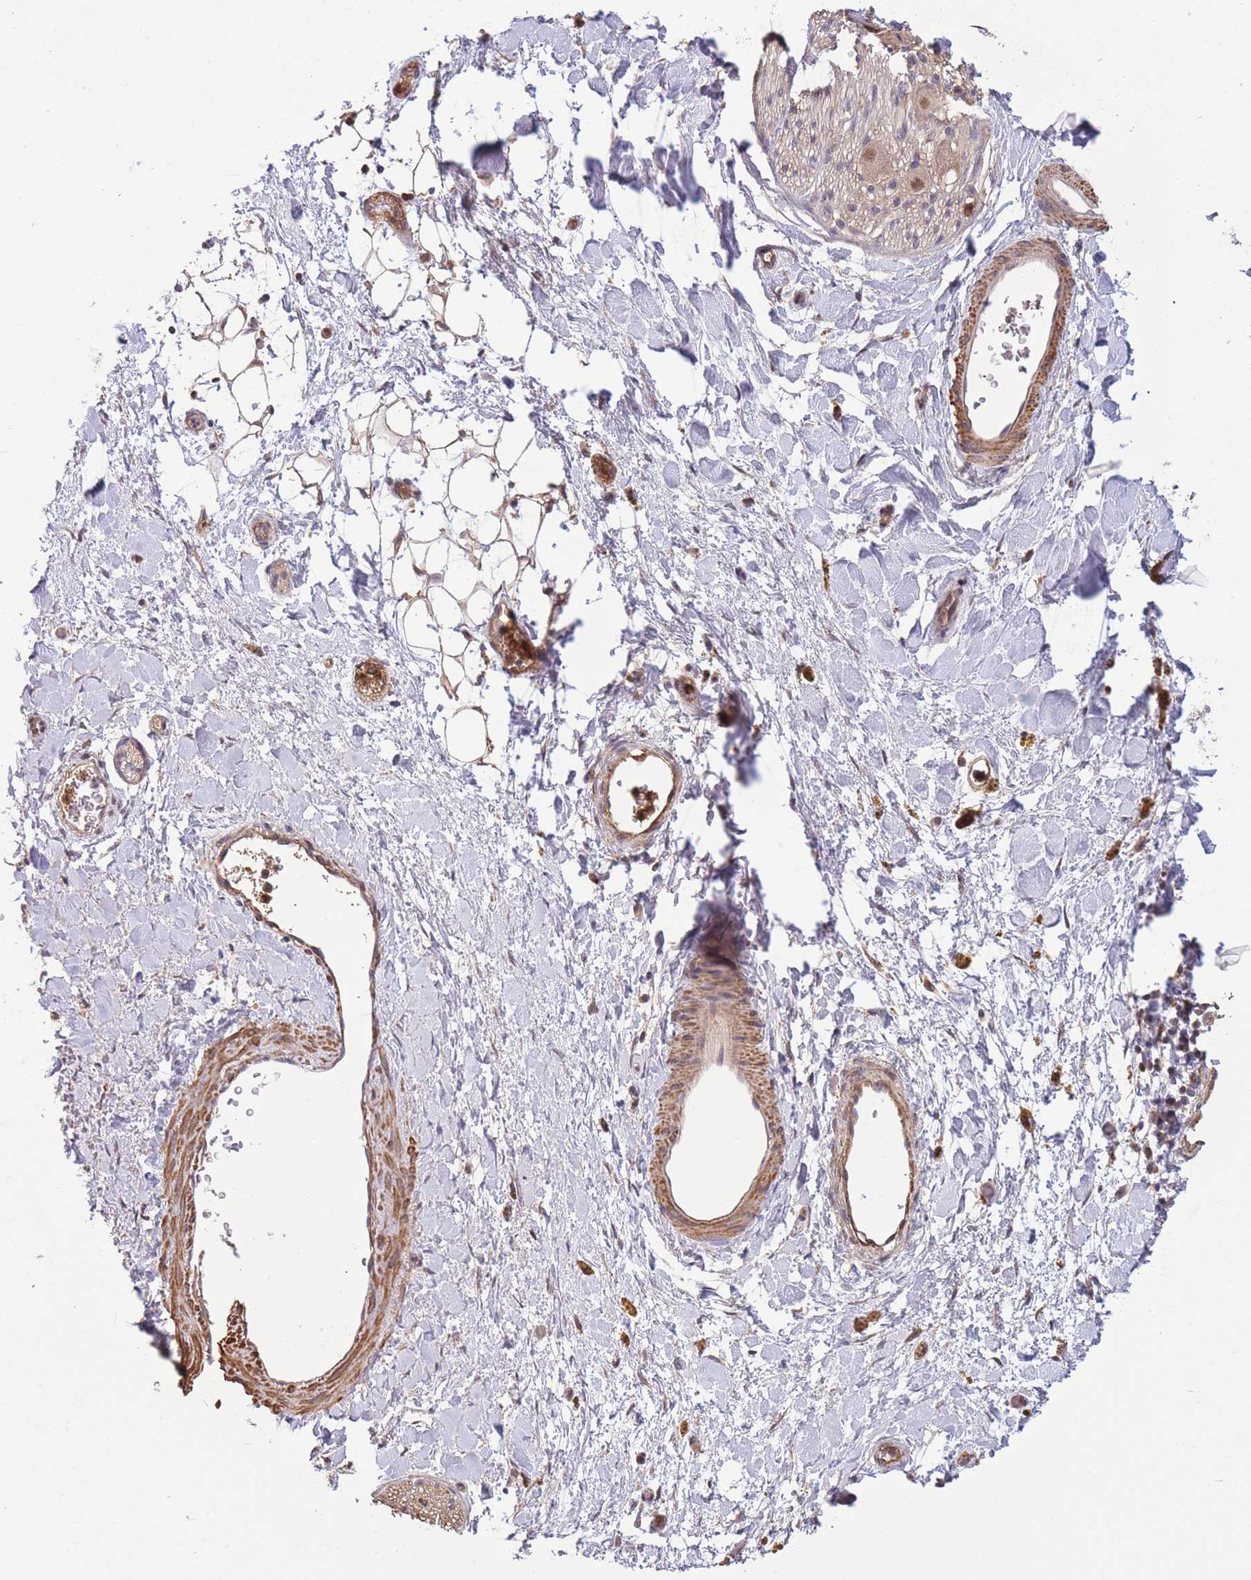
{"staining": {"intensity": "moderate", "quantity": "25%-75%", "location": "cytoplasmic/membranous,nuclear"}, "tissue": "adipose tissue", "cell_type": "Adipocytes", "image_type": "normal", "snomed": [{"axis": "morphology", "description": "Normal tissue, NOS"}, {"axis": "topography", "description": "Kidney"}, {"axis": "topography", "description": "Peripheral nerve tissue"}], "caption": "A brown stain shows moderate cytoplasmic/membranous,nuclear expression of a protein in adipocytes of normal human adipose tissue.", "gene": "ZNF304", "patient": {"sex": "male", "age": 7}}